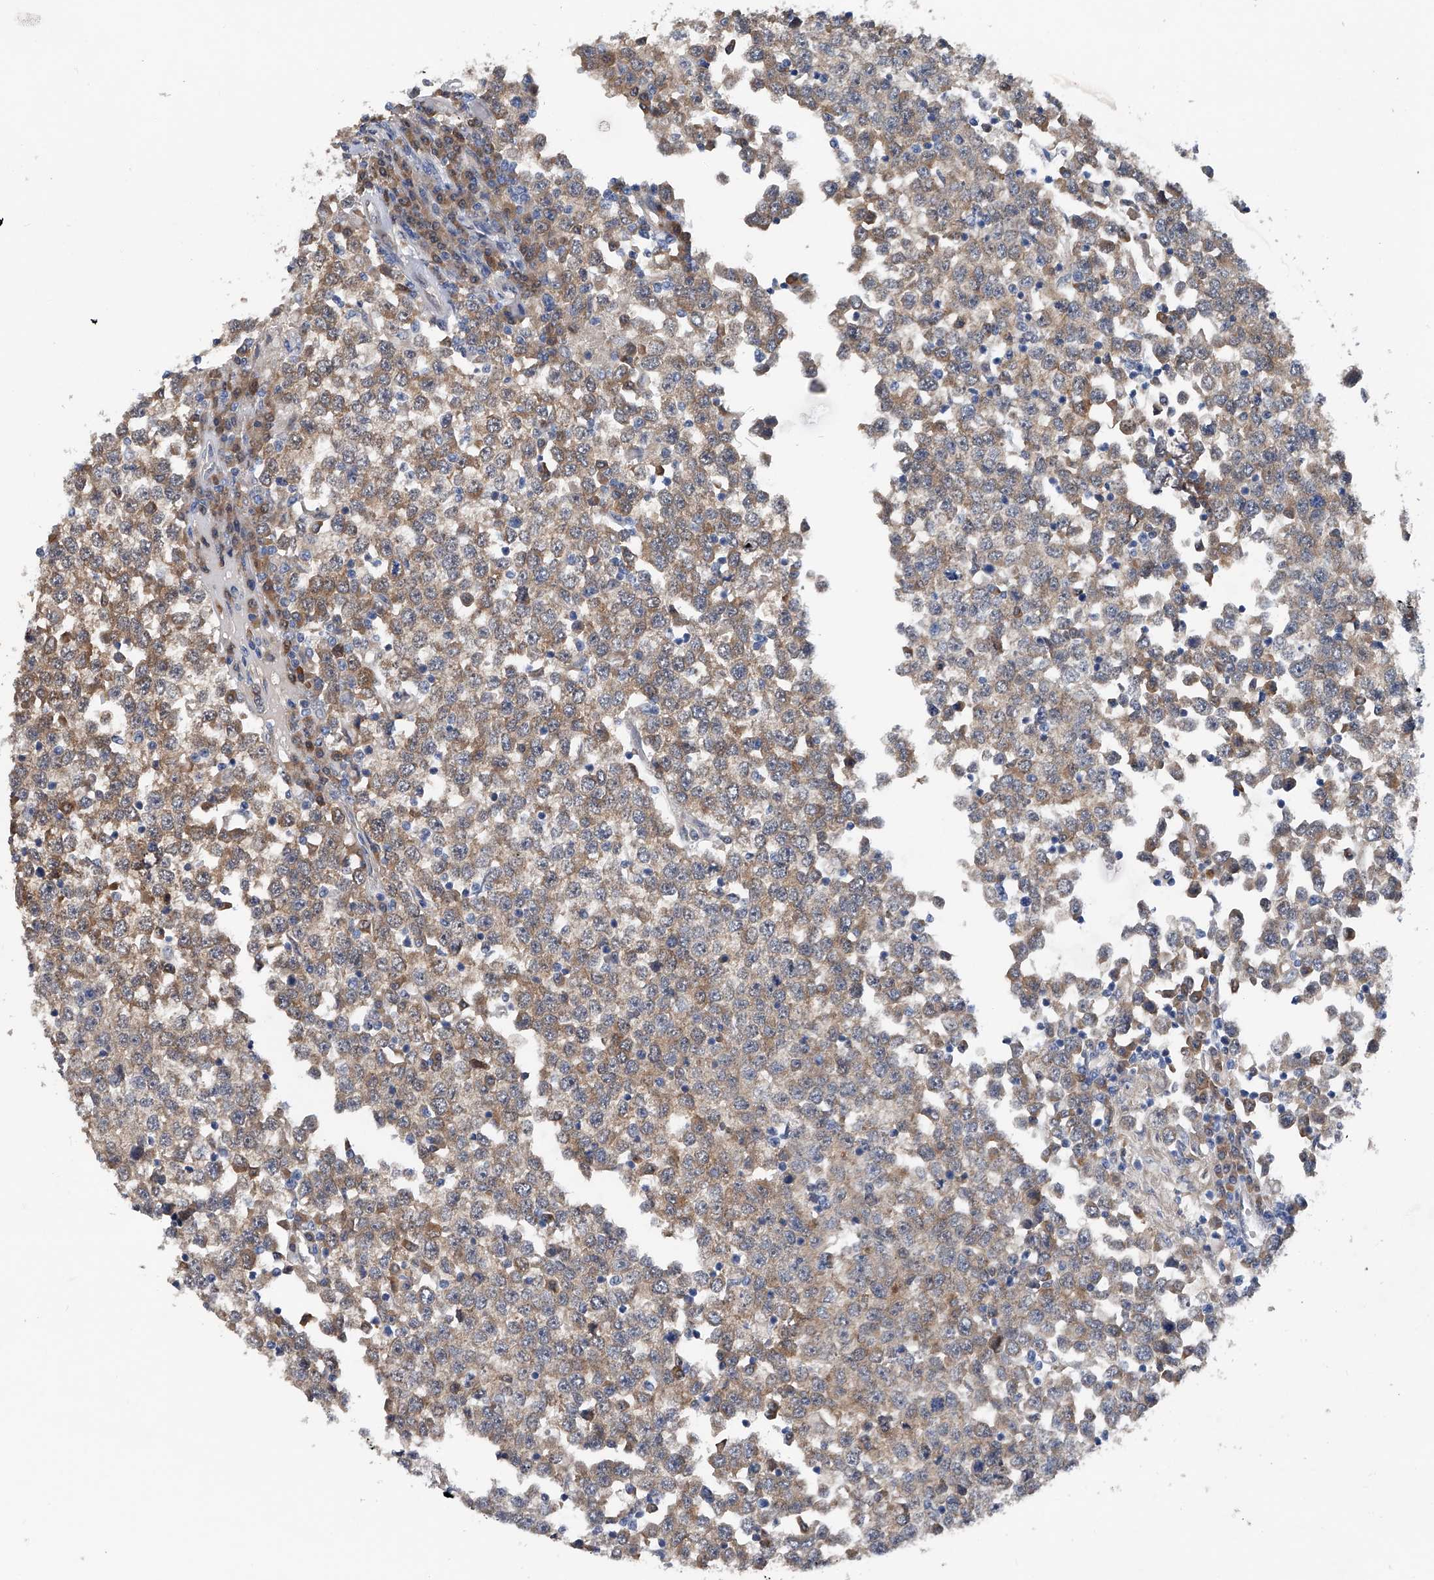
{"staining": {"intensity": "moderate", "quantity": ">75%", "location": "cytoplasmic/membranous"}, "tissue": "testis cancer", "cell_type": "Tumor cells", "image_type": "cancer", "snomed": [{"axis": "morphology", "description": "Seminoma, NOS"}, {"axis": "topography", "description": "Testis"}], "caption": "Immunohistochemical staining of human testis cancer exhibits medium levels of moderate cytoplasmic/membranous protein positivity in about >75% of tumor cells.", "gene": "PGM3", "patient": {"sex": "male", "age": 65}}